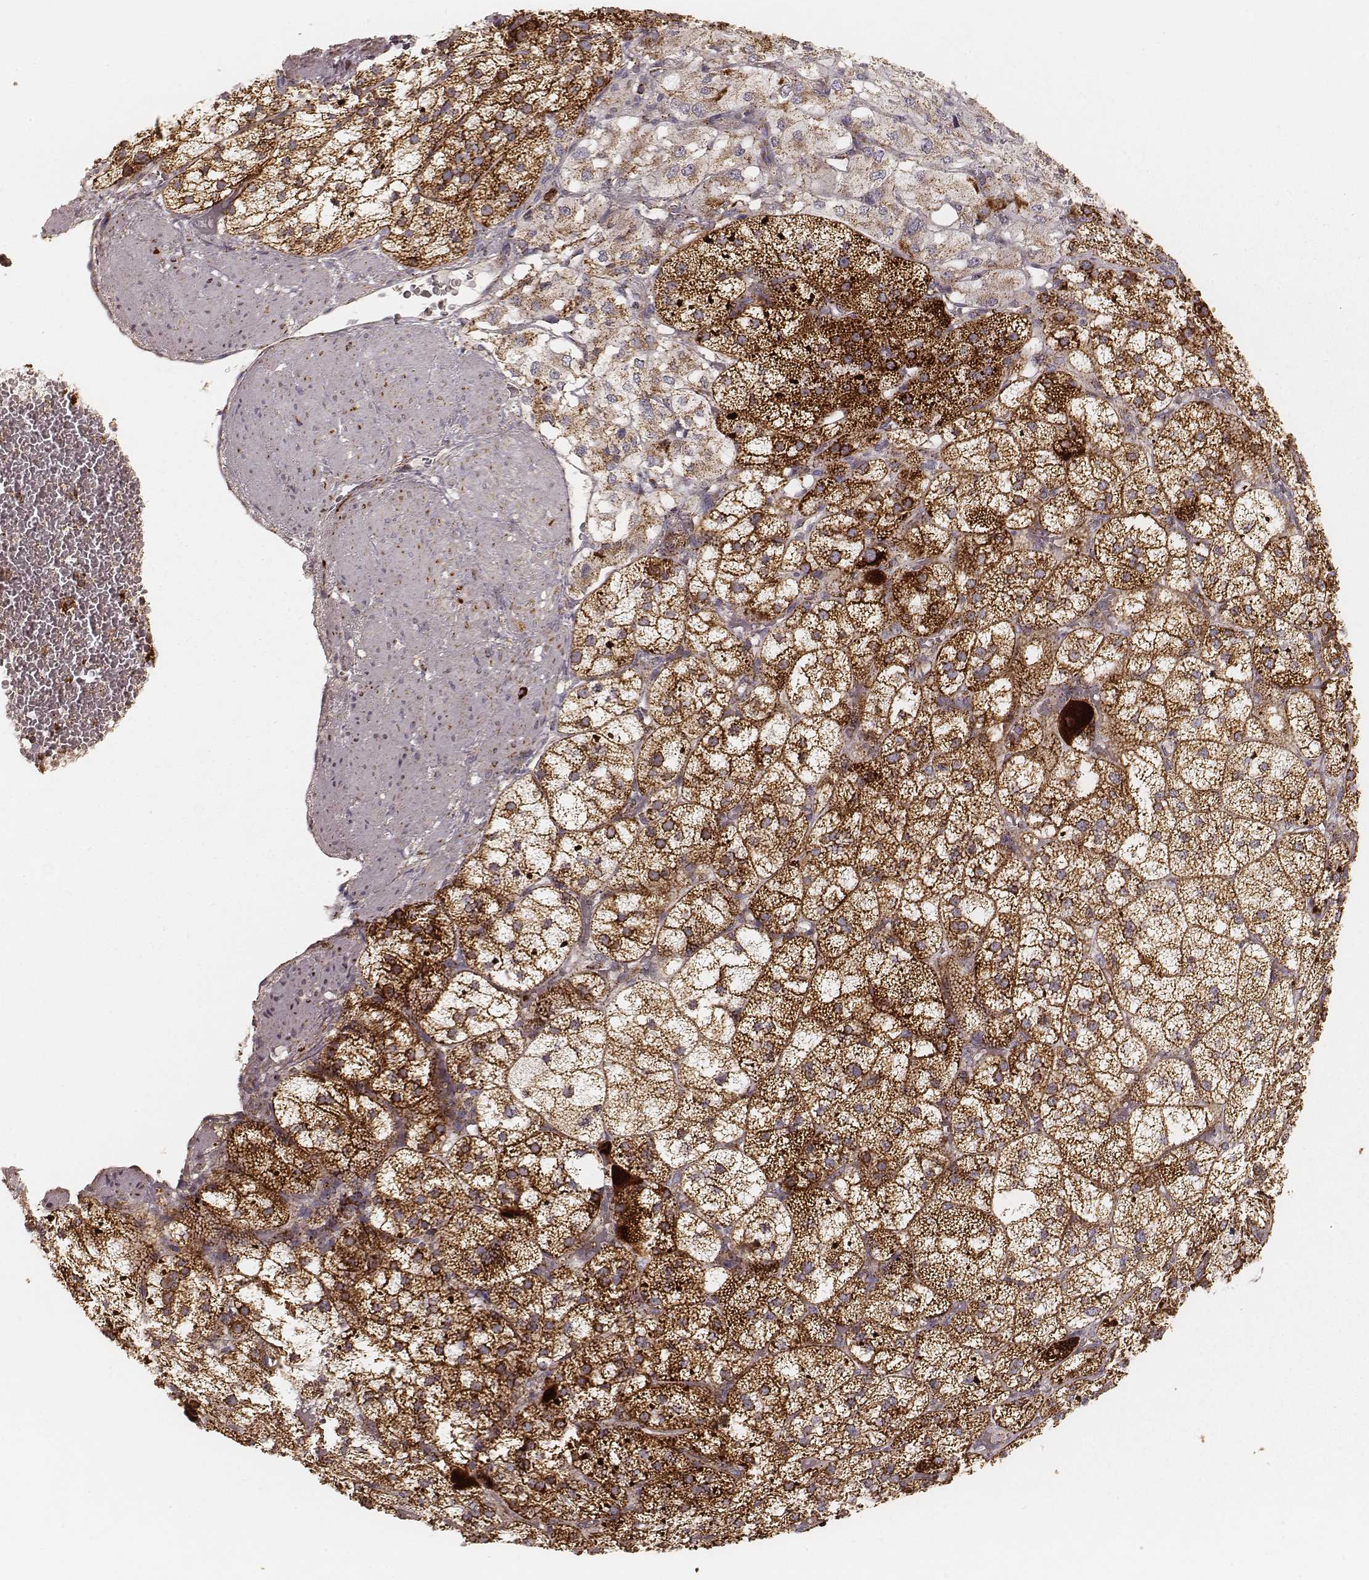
{"staining": {"intensity": "strong", "quantity": ">75%", "location": "cytoplasmic/membranous"}, "tissue": "adrenal gland", "cell_type": "Glandular cells", "image_type": "normal", "snomed": [{"axis": "morphology", "description": "Normal tissue, NOS"}, {"axis": "topography", "description": "Adrenal gland"}], "caption": "Protein staining of benign adrenal gland exhibits strong cytoplasmic/membranous expression in approximately >75% of glandular cells. Nuclei are stained in blue.", "gene": "CS", "patient": {"sex": "female", "age": 60}}